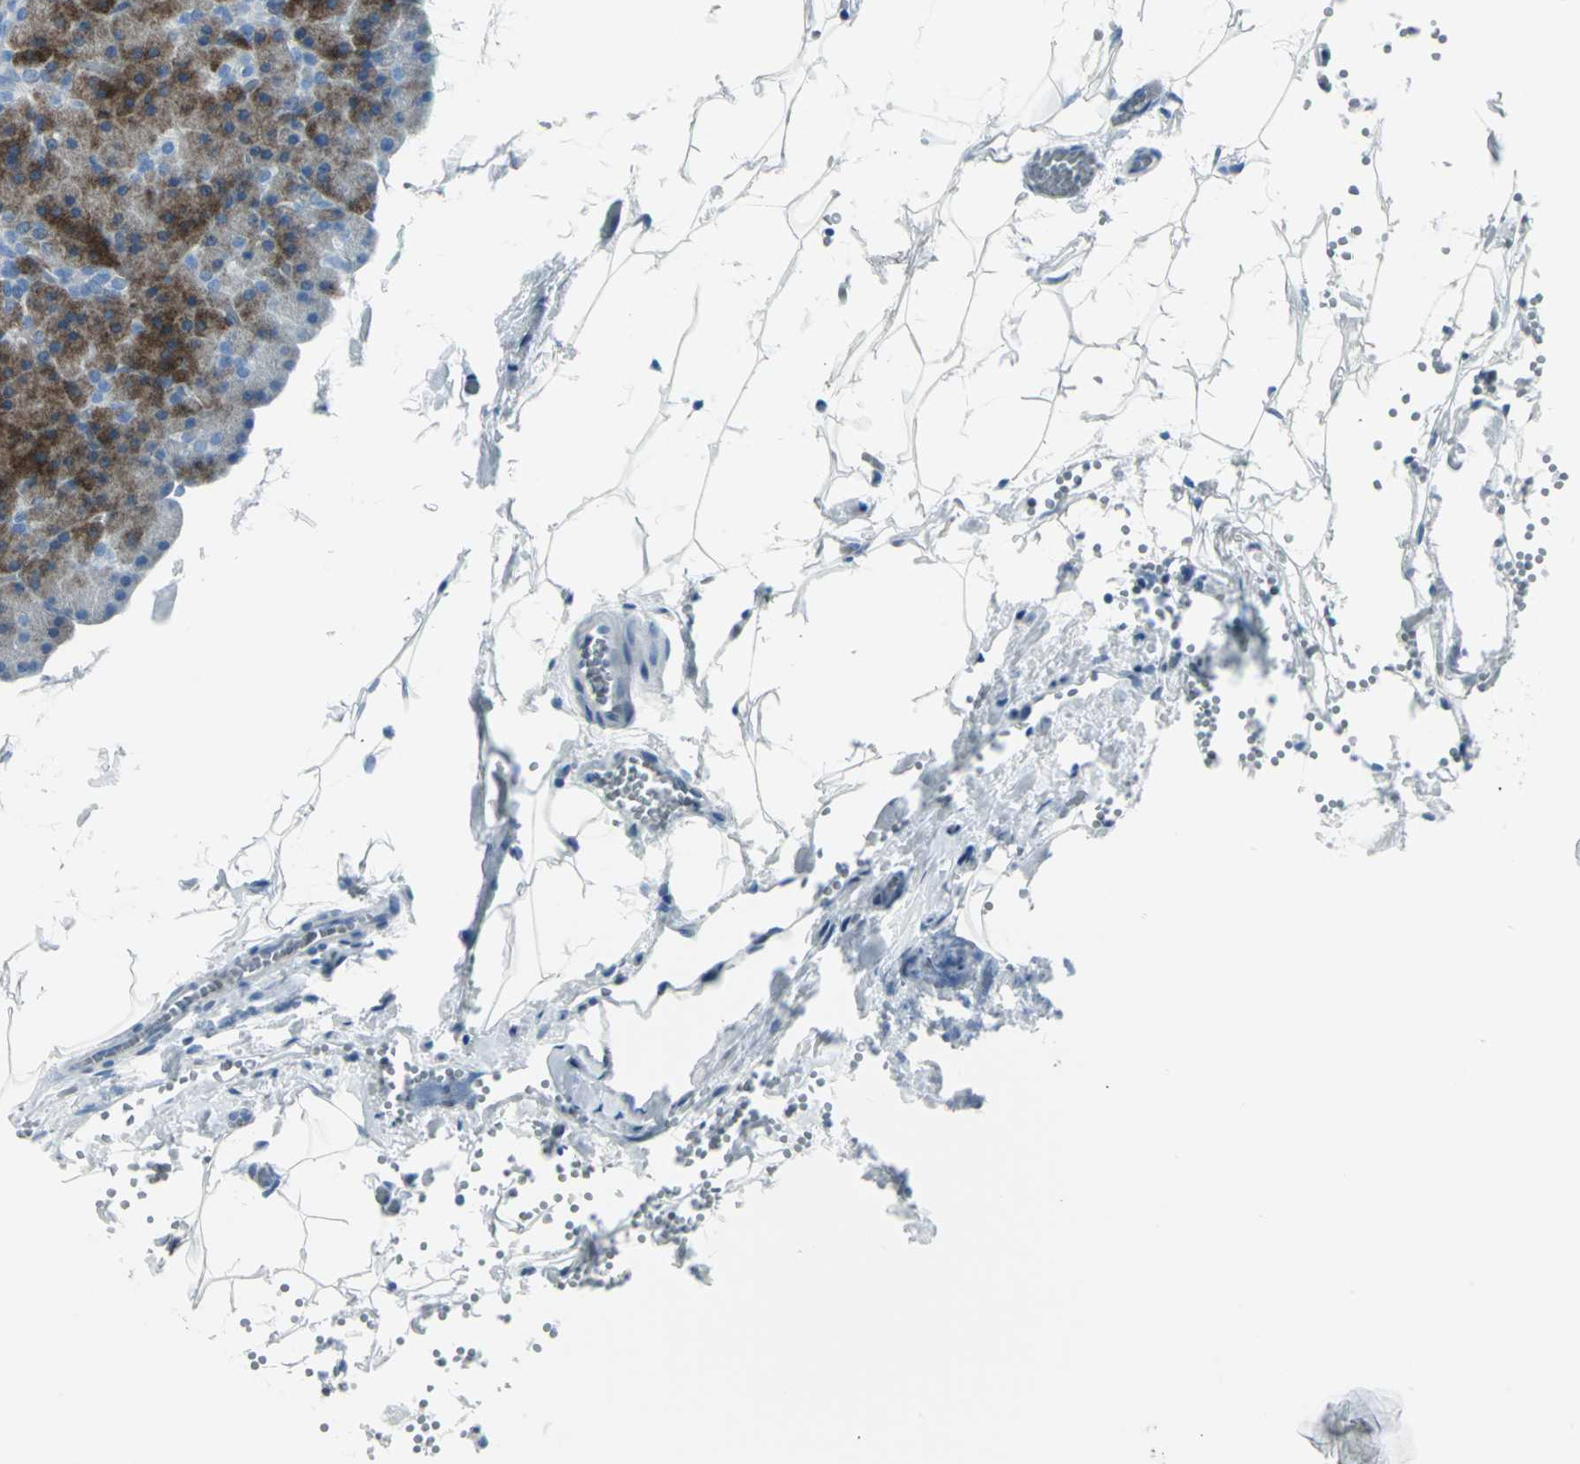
{"staining": {"intensity": "moderate", "quantity": "25%-75%", "location": "cytoplasmic/membranous"}, "tissue": "pancreas", "cell_type": "Exocrine glandular cells", "image_type": "normal", "snomed": [{"axis": "morphology", "description": "Normal tissue, NOS"}, {"axis": "topography", "description": "Pancreas"}], "caption": "This image reveals immunohistochemistry (IHC) staining of benign human pancreas, with medium moderate cytoplasmic/membranous staining in approximately 25%-75% of exocrine glandular cells.", "gene": "DNAI2", "patient": {"sex": "female", "age": 35}}